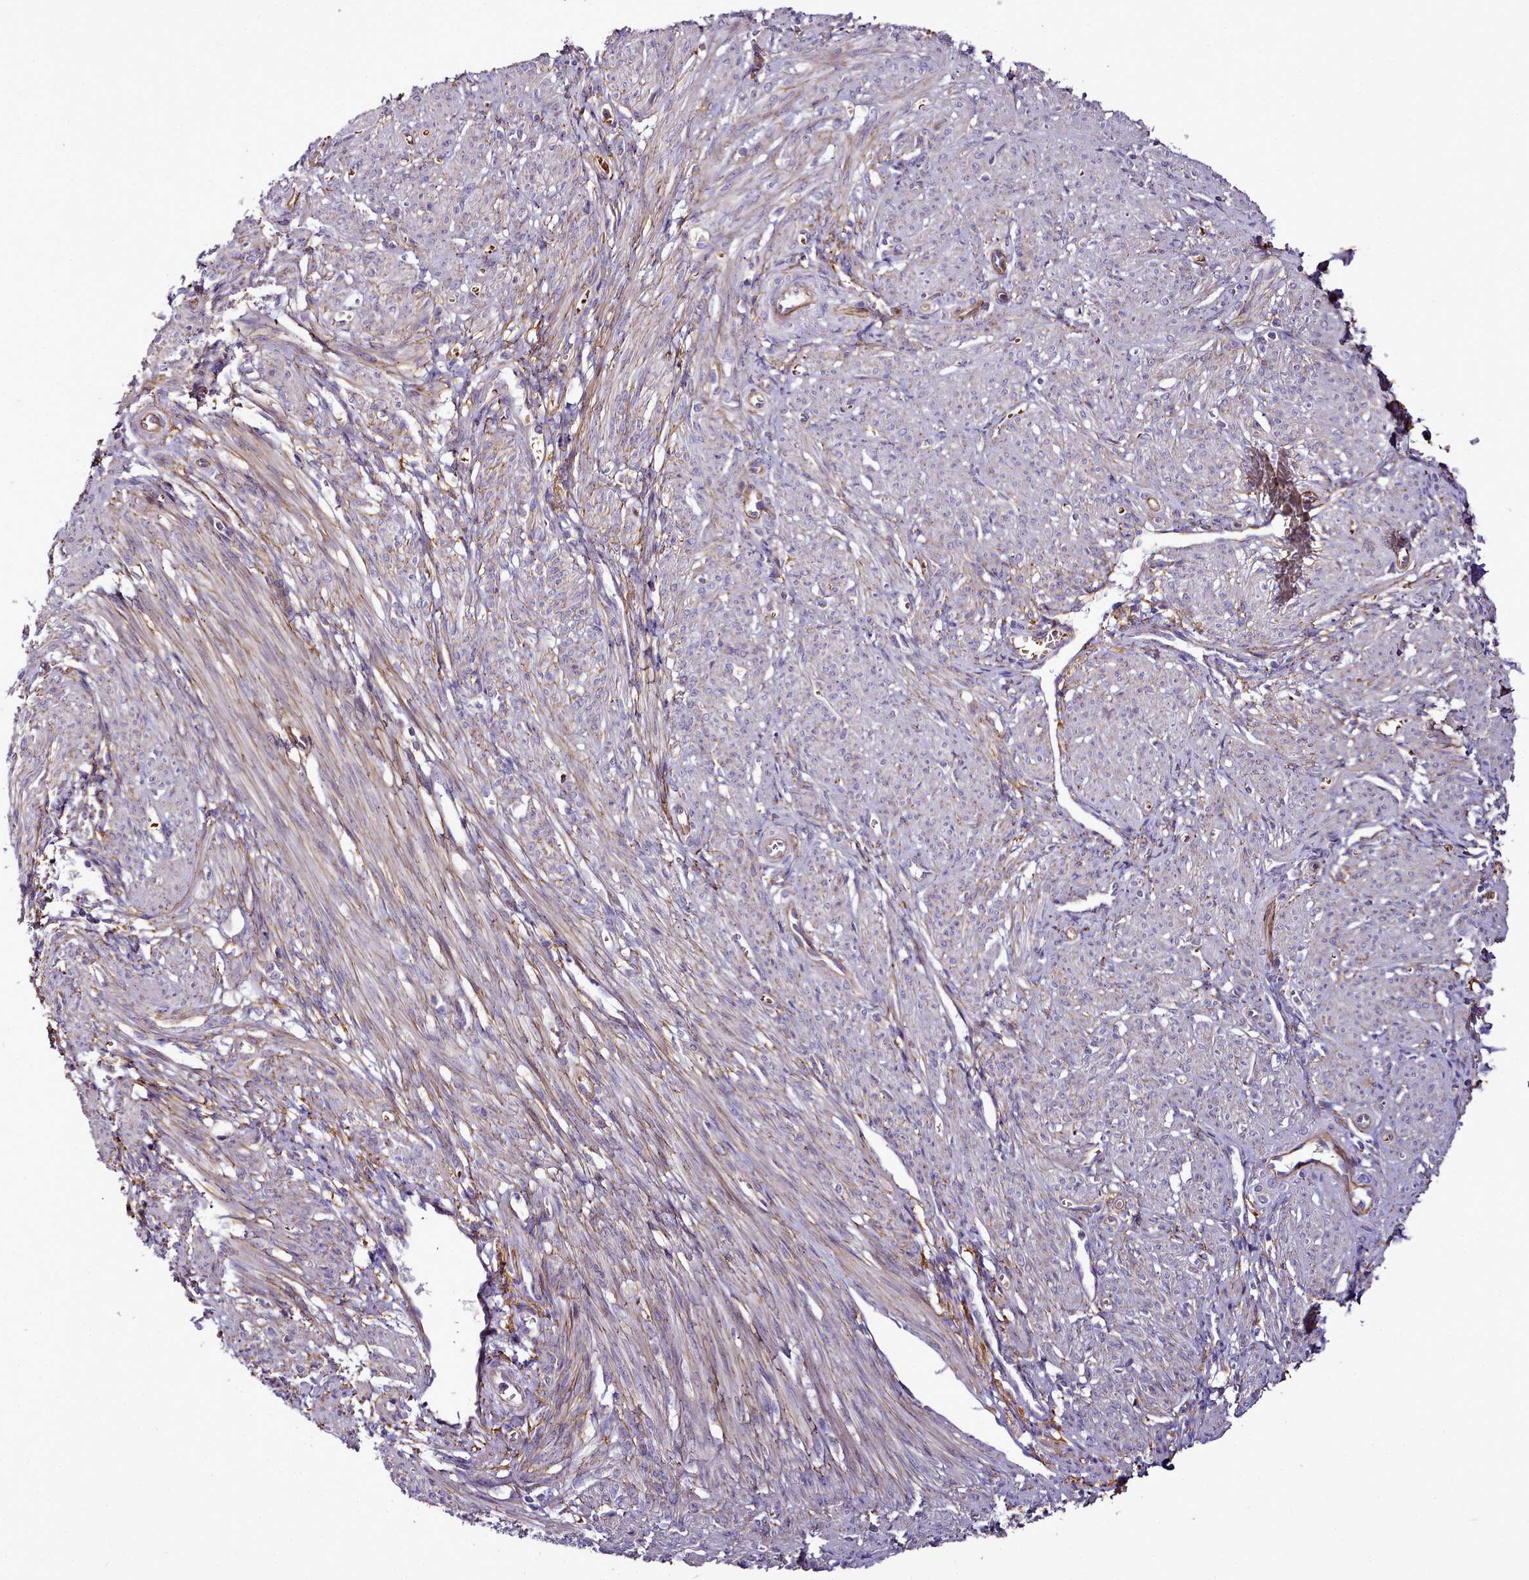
{"staining": {"intensity": "moderate", "quantity": "<25%", "location": "cytoplasmic/membranous"}, "tissue": "smooth muscle", "cell_type": "Smooth muscle cells", "image_type": "normal", "snomed": [{"axis": "morphology", "description": "Normal tissue, NOS"}, {"axis": "topography", "description": "Smooth muscle"}], "caption": "Moderate cytoplasmic/membranous protein staining is identified in approximately <25% of smooth muscle cells in smooth muscle.", "gene": "NBPF10", "patient": {"sex": "female", "age": 39}}